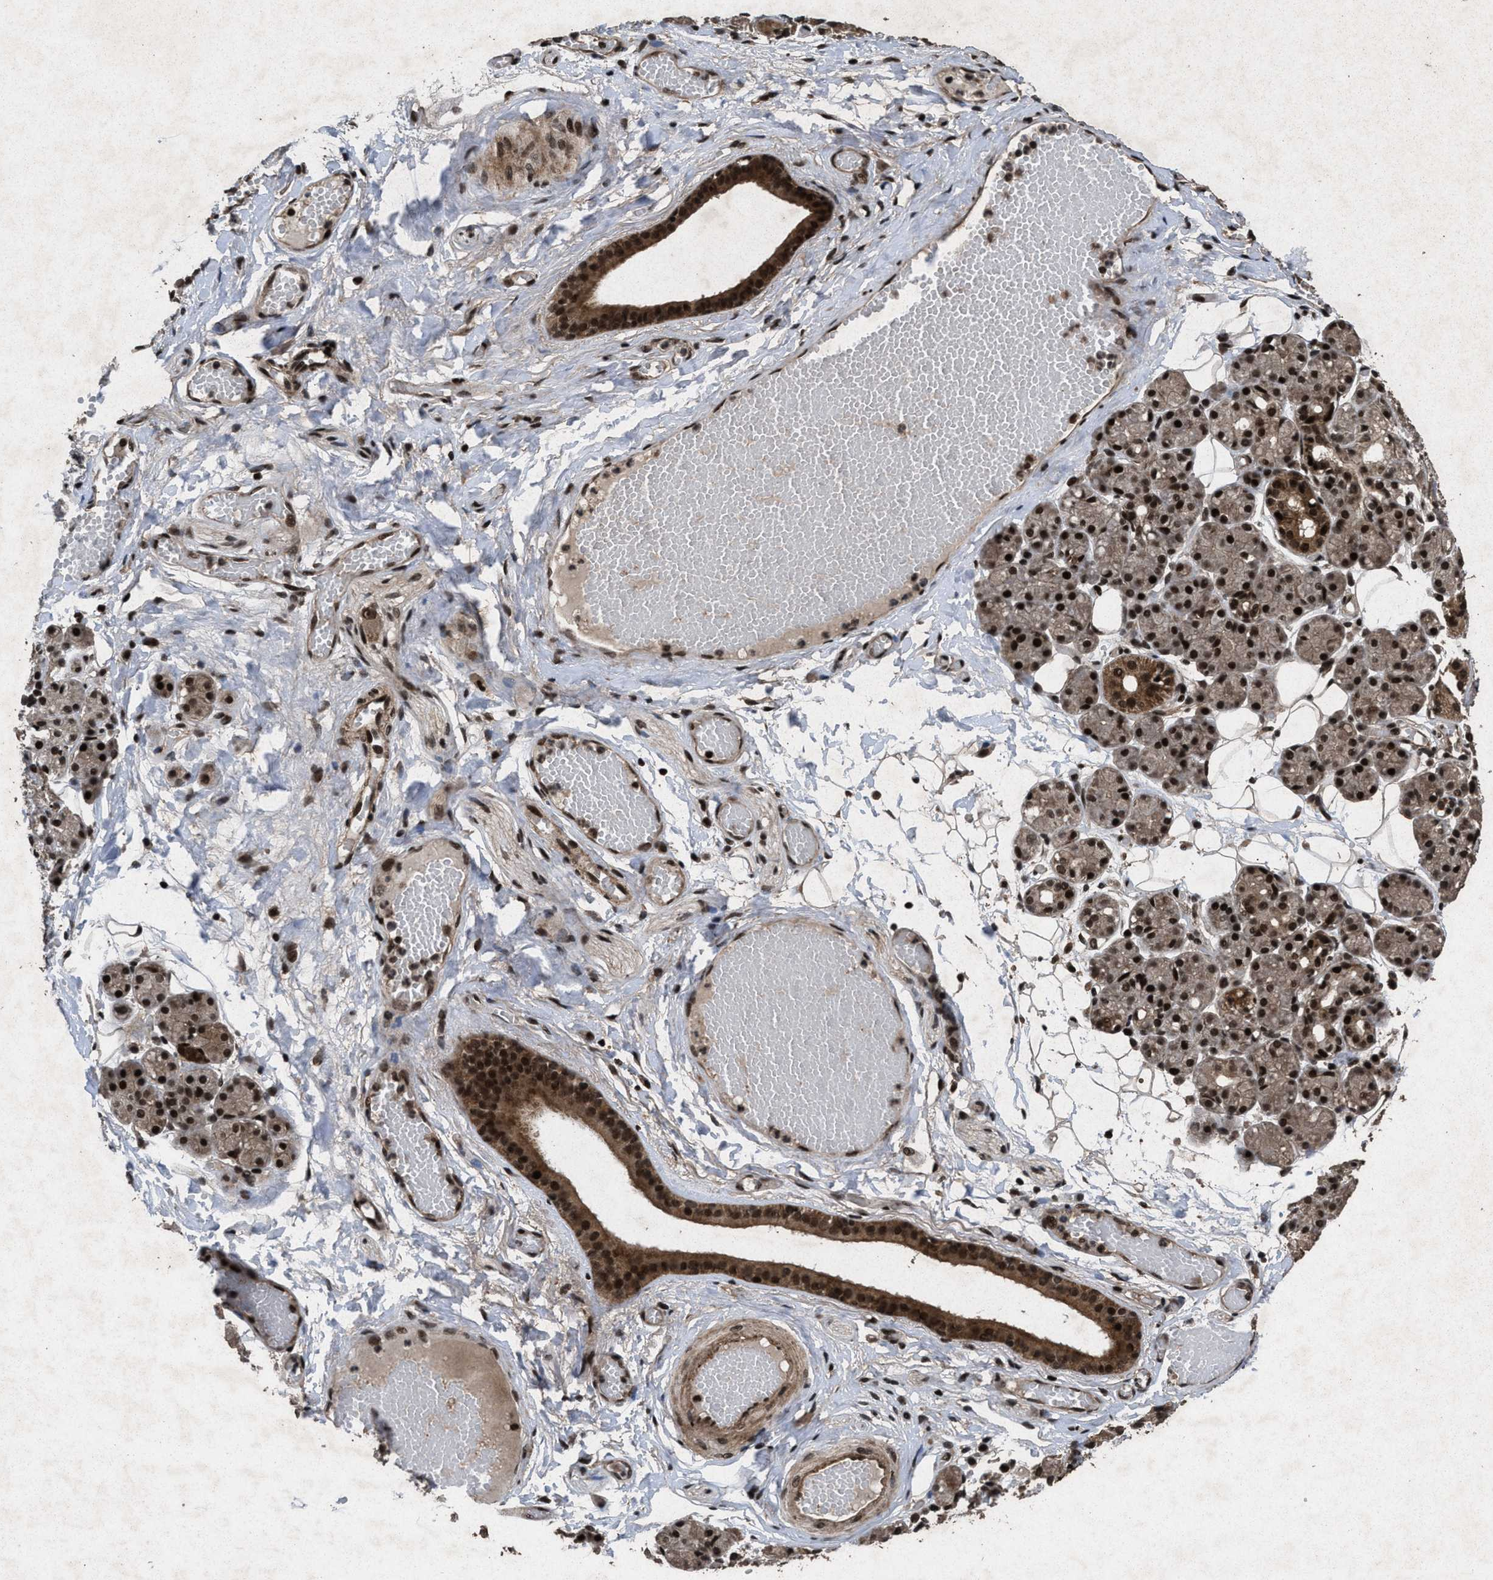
{"staining": {"intensity": "strong", "quantity": ">75%", "location": "cytoplasmic/membranous,nuclear"}, "tissue": "salivary gland", "cell_type": "Glandular cells", "image_type": "normal", "snomed": [{"axis": "morphology", "description": "Normal tissue, NOS"}, {"axis": "topography", "description": "Salivary gland"}], "caption": "Immunohistochemical staining of normal human salivary gland reveals high levels of strong cytoplasmic/membranous,nuclear positivity in about >75% of glandular cells.", "gene": "WIZ", "patient": {"sex": "male", "age": 63}}